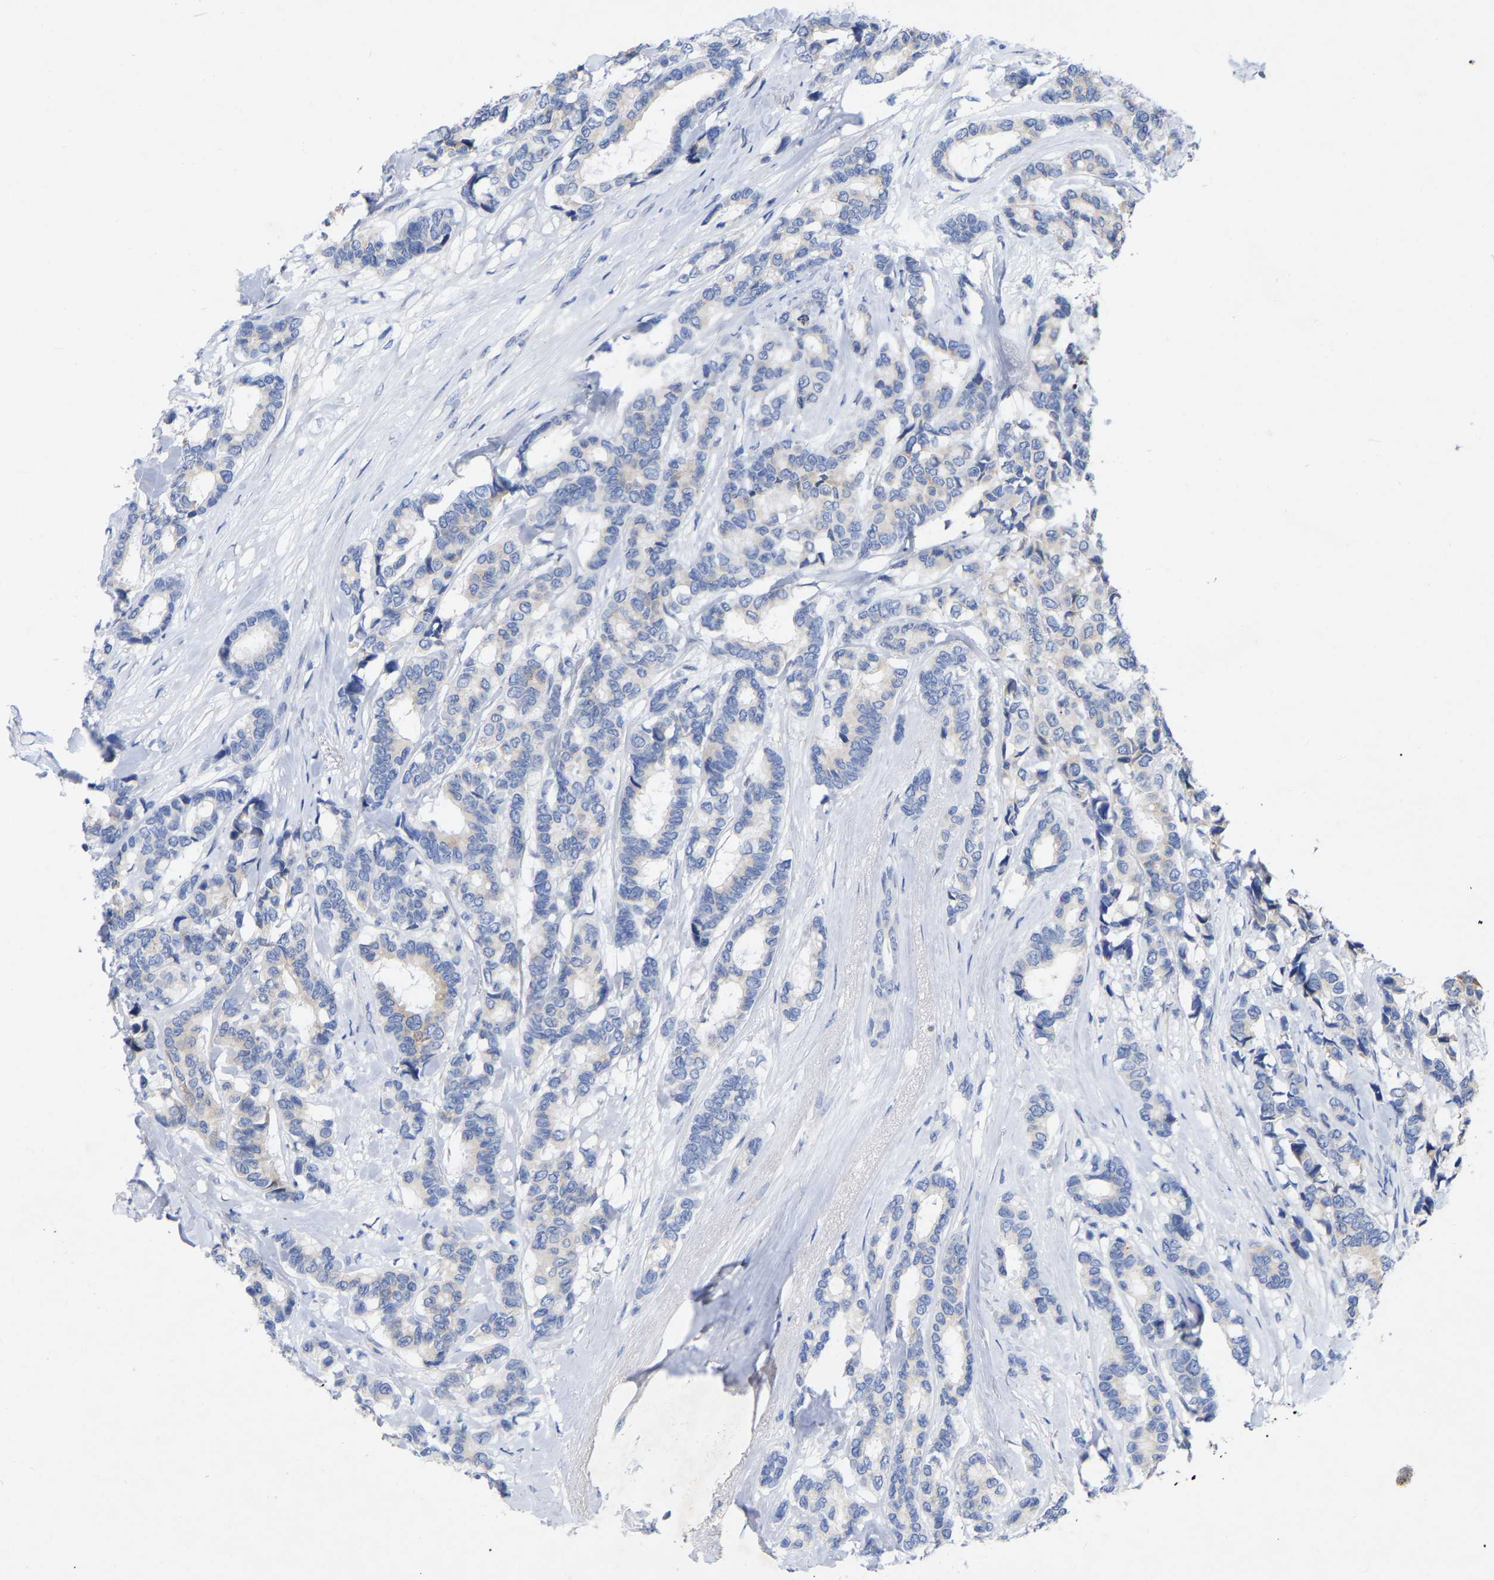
{"staining": {"intensity": "negative", "quantity": "none", "location": "none"}, "tissue": "breast cancer", "cell_type": "Tumor cells", "image_type": "cancer", "snomed": [{"axis": "morphology", "description": "Duct carcinoma"}, {"axis": "topography", "description": "Breast"}], "caption": "DAB immunohistochemical staining of human intraductal carcinoma (breast) shows no significant positivity in tumor cells. (Stains: DAB (3,3'-diaminobenzidine) IHC with hematoxylin counter stain, Microscopy: brightfield microscopy at high magnification).", "gene": "STRIP2", "patient": {"sex": "female", "age": 87}}